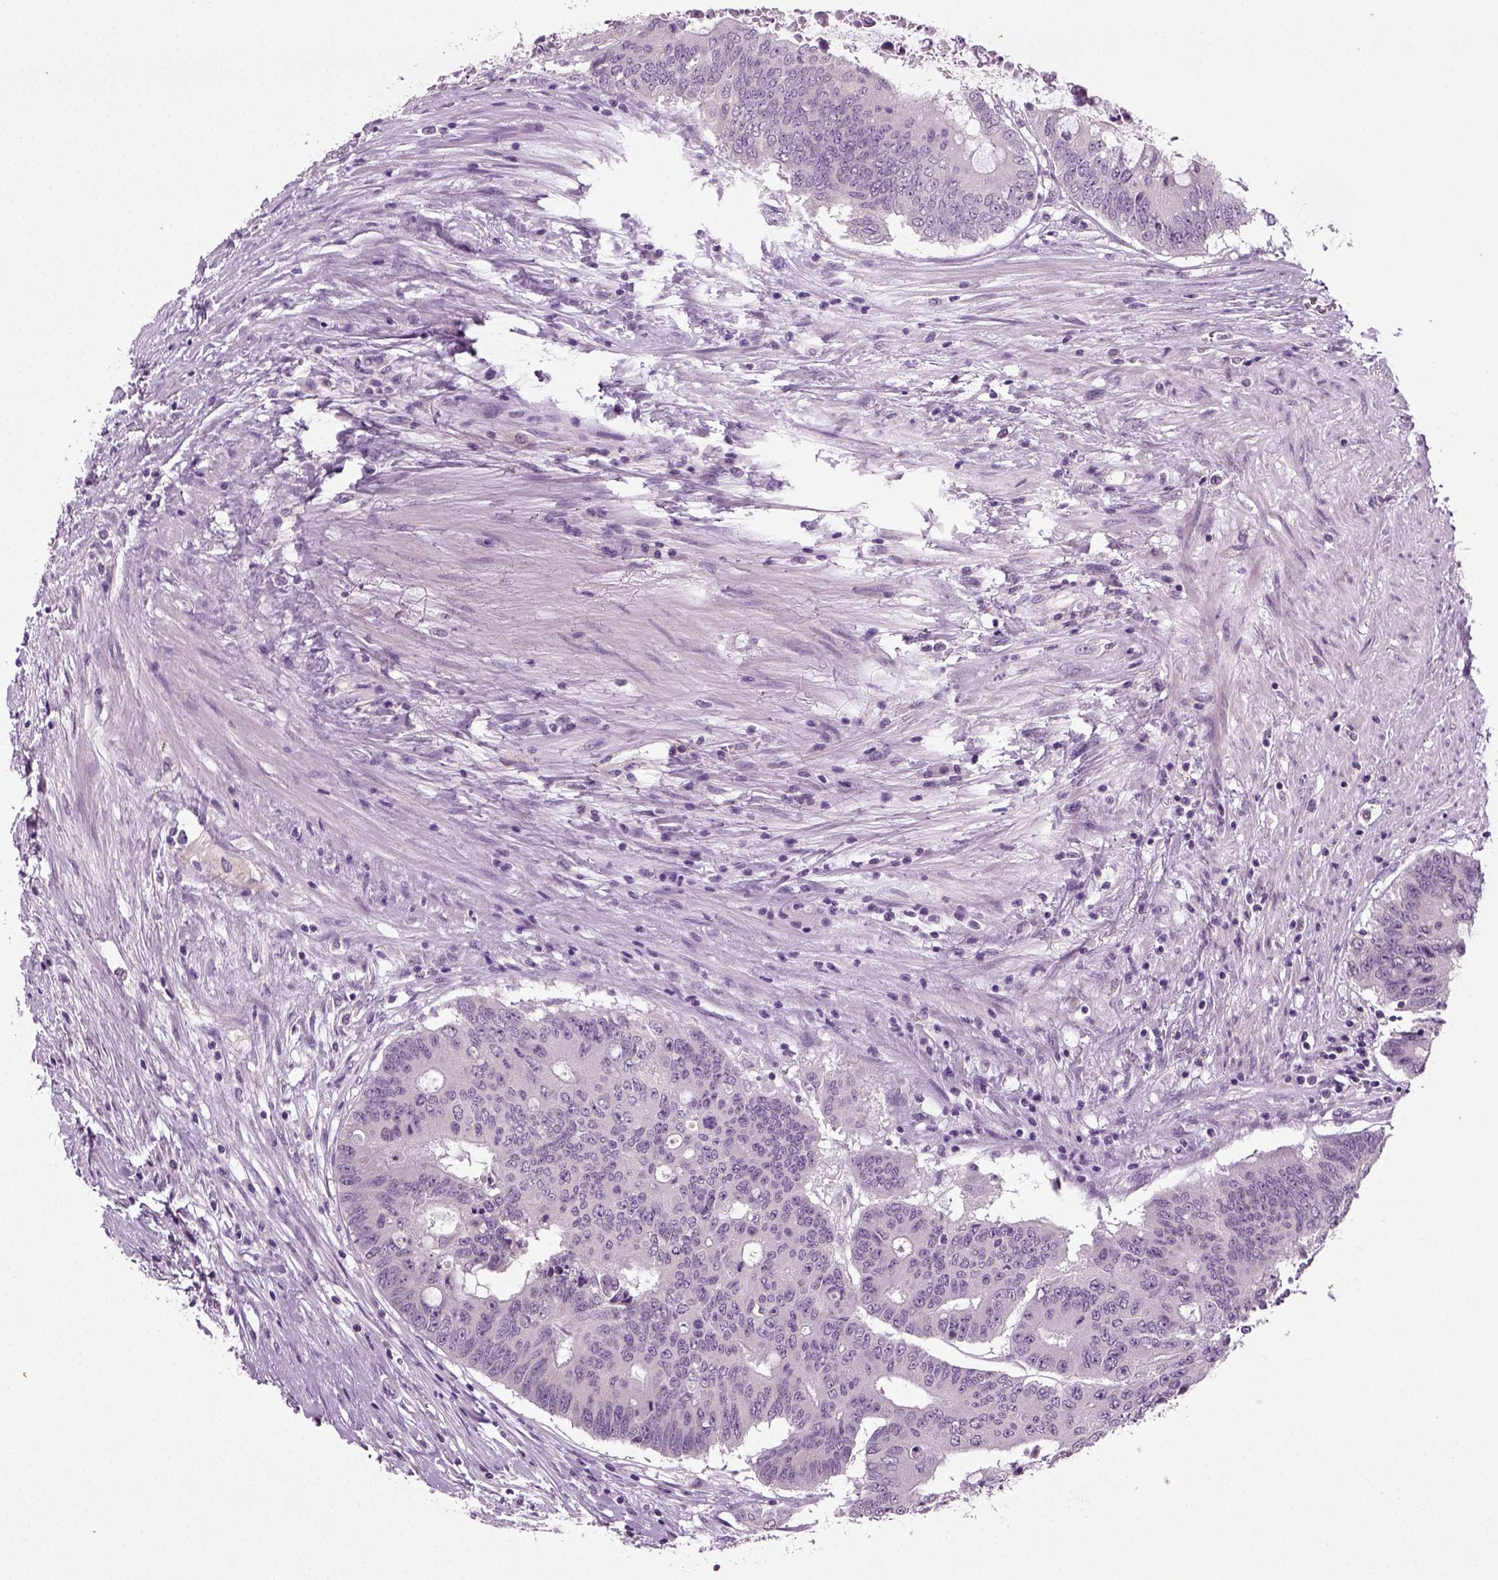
{"staining": {"intensity": "negative", "quantity": "none", "location": "none"}, "tissue": "colorectal cancer", "cell_type": "Tumor cells", "image_type": "cancer", "snomed": [{"axis": "morphology", "description": "Adenocarcinoma, NOS"}, {"axis": "topography", "description": "Rectum"}], "caption": "An image of human colorectal cancer is negative for staining in tumor cells. Nuclei are stained in blue.", "gene": "SYNGAP1", "patient": {"sex": "male", "age": 59}}